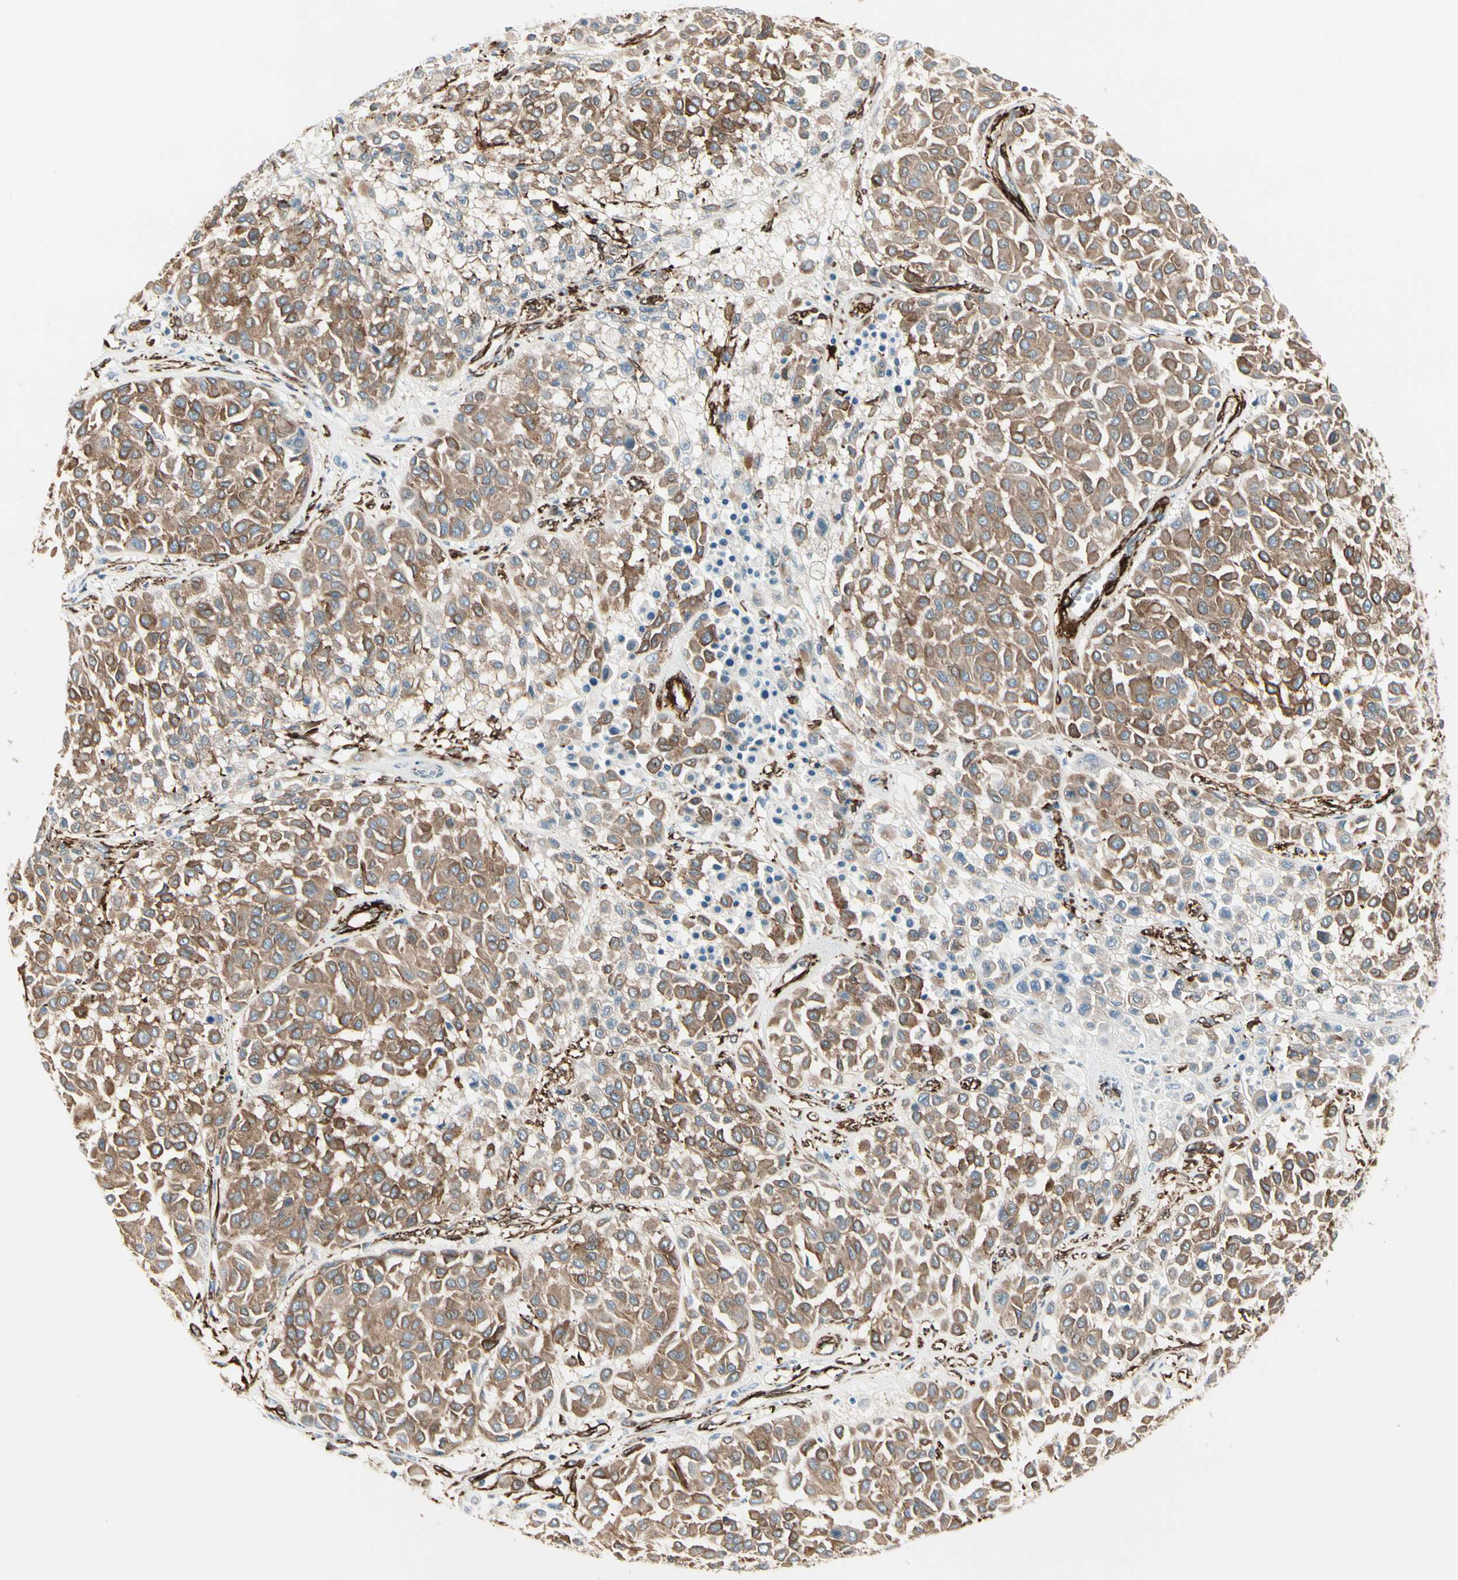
{"staining": {"intensity": "moderate", "quantity": ">75%", "location": "cytoplasmic/membranous"}, "tissue": "melanoma", "cell_type": "Tumor cells", "image_type": "cancer", "snomed": [{"axis": "morphology", "description": "Malignant melanoma, Metastatic site"}, {"axis": "topography", "description": "Soft tissue"}], "caption": "High-power microscopy captured an immunohistochemistry (IHC) photomicrograph of malignant melanoma (metastatic site), revealing moderate cytoplasmic/membranous expression in about >75% of tumor cells.", "gene": "CALD1", "patient": {"sex": "male", "age": 41}}